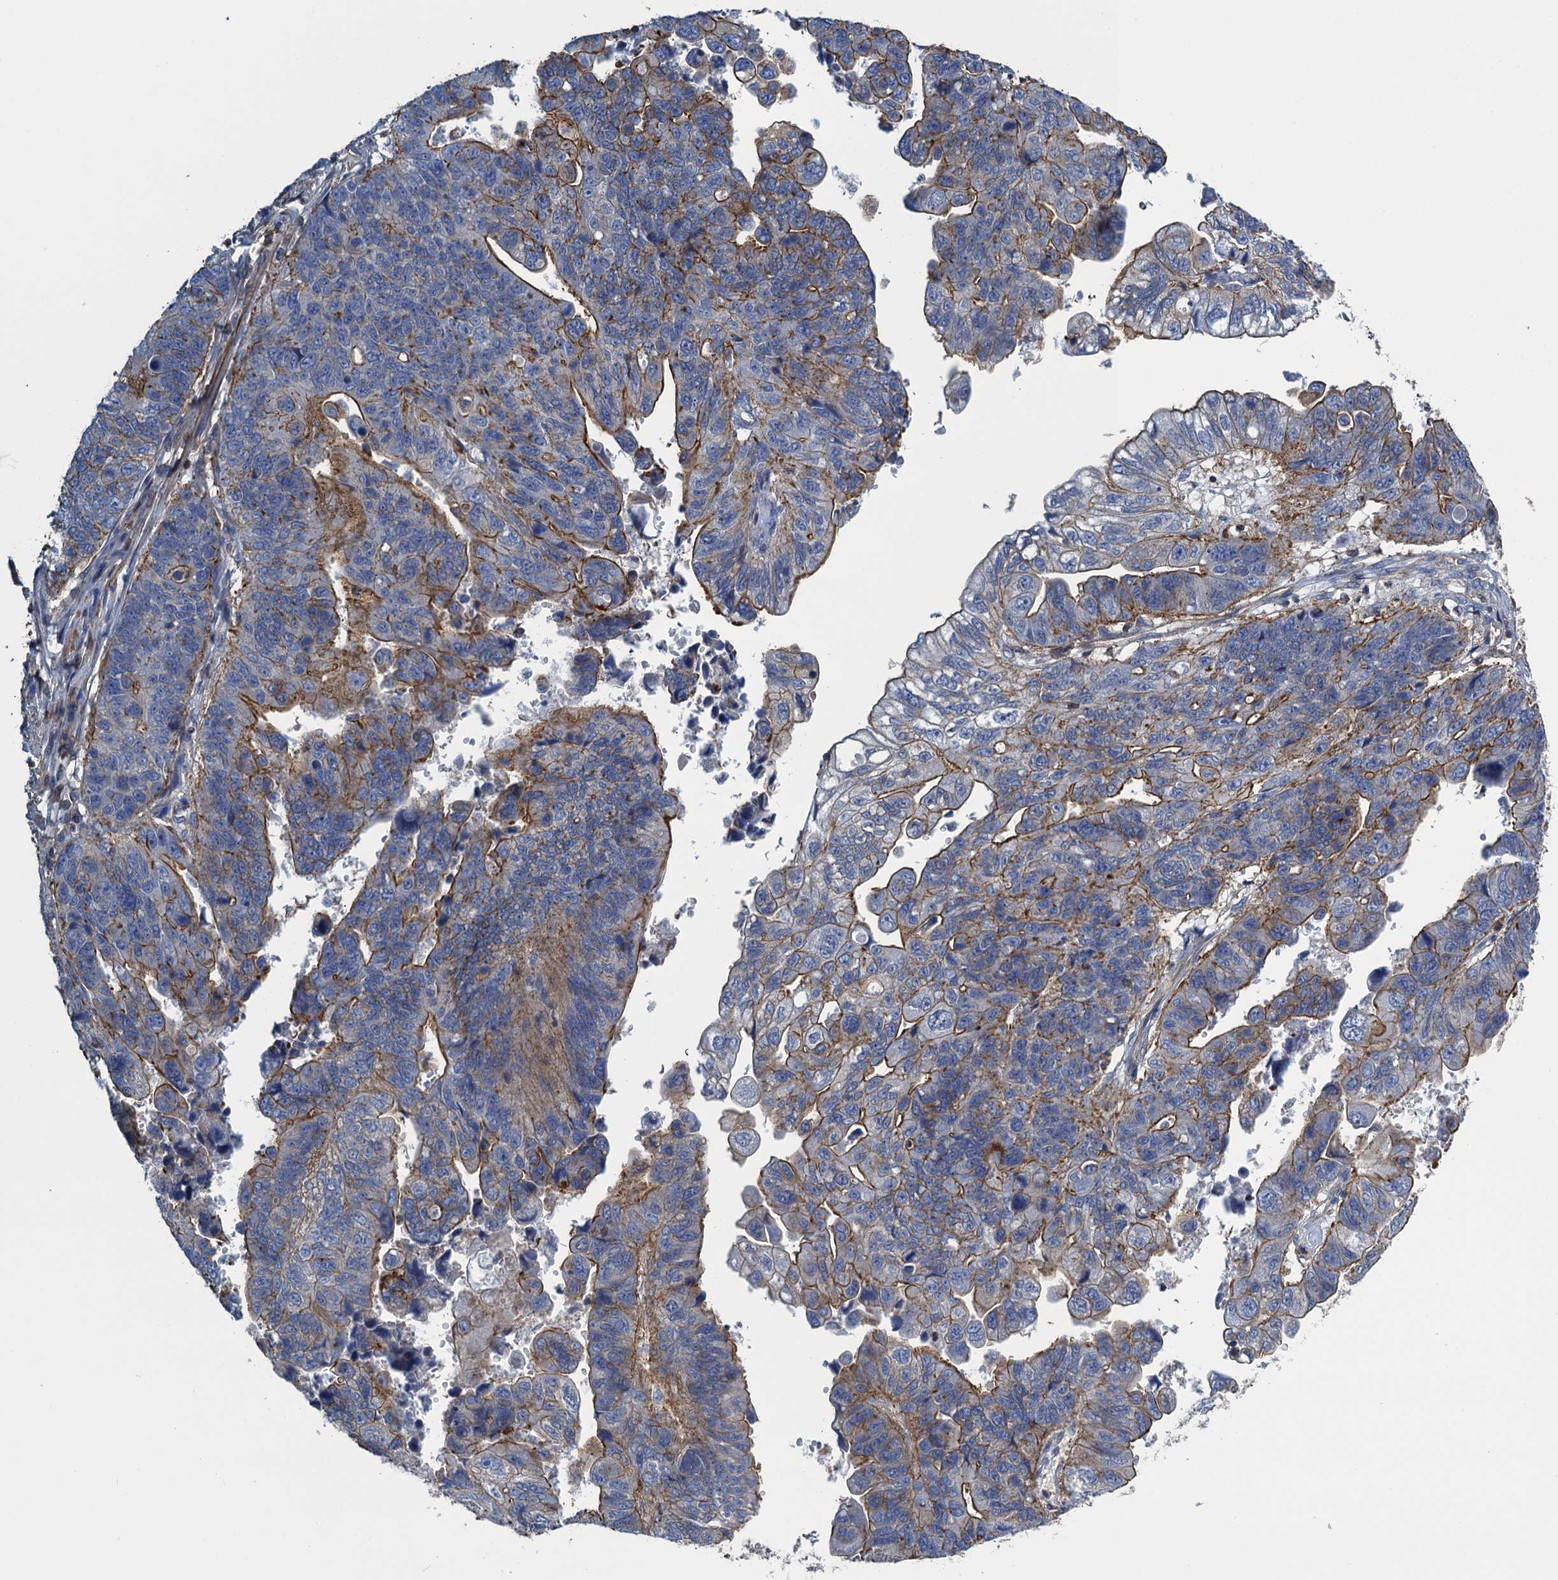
{"staining": {"intensity": "strong", "quantity": "25%-75%", "location": "cytoplasmic/membranous"}, "tissue": "stomach cancer", "cell_type": "Tumor cells", "image_type": "cancer", "snomed": [{"axis": "morphology", "description": "Adenocarcinoma, NOS"}, {"axis": "topography", "description": "Stomach"}], "caption": "This image demonstrates stomach cancer (adenocarcinoma) stained with immunohistochemistry to label a protein in brown. The cytoplasmic/membranous of tumor cells show strong positivity for the protein. Nuclei are counter-stained blue.", "gene": "PROSER2", "patient": {"sex": "male", "age": 59}}